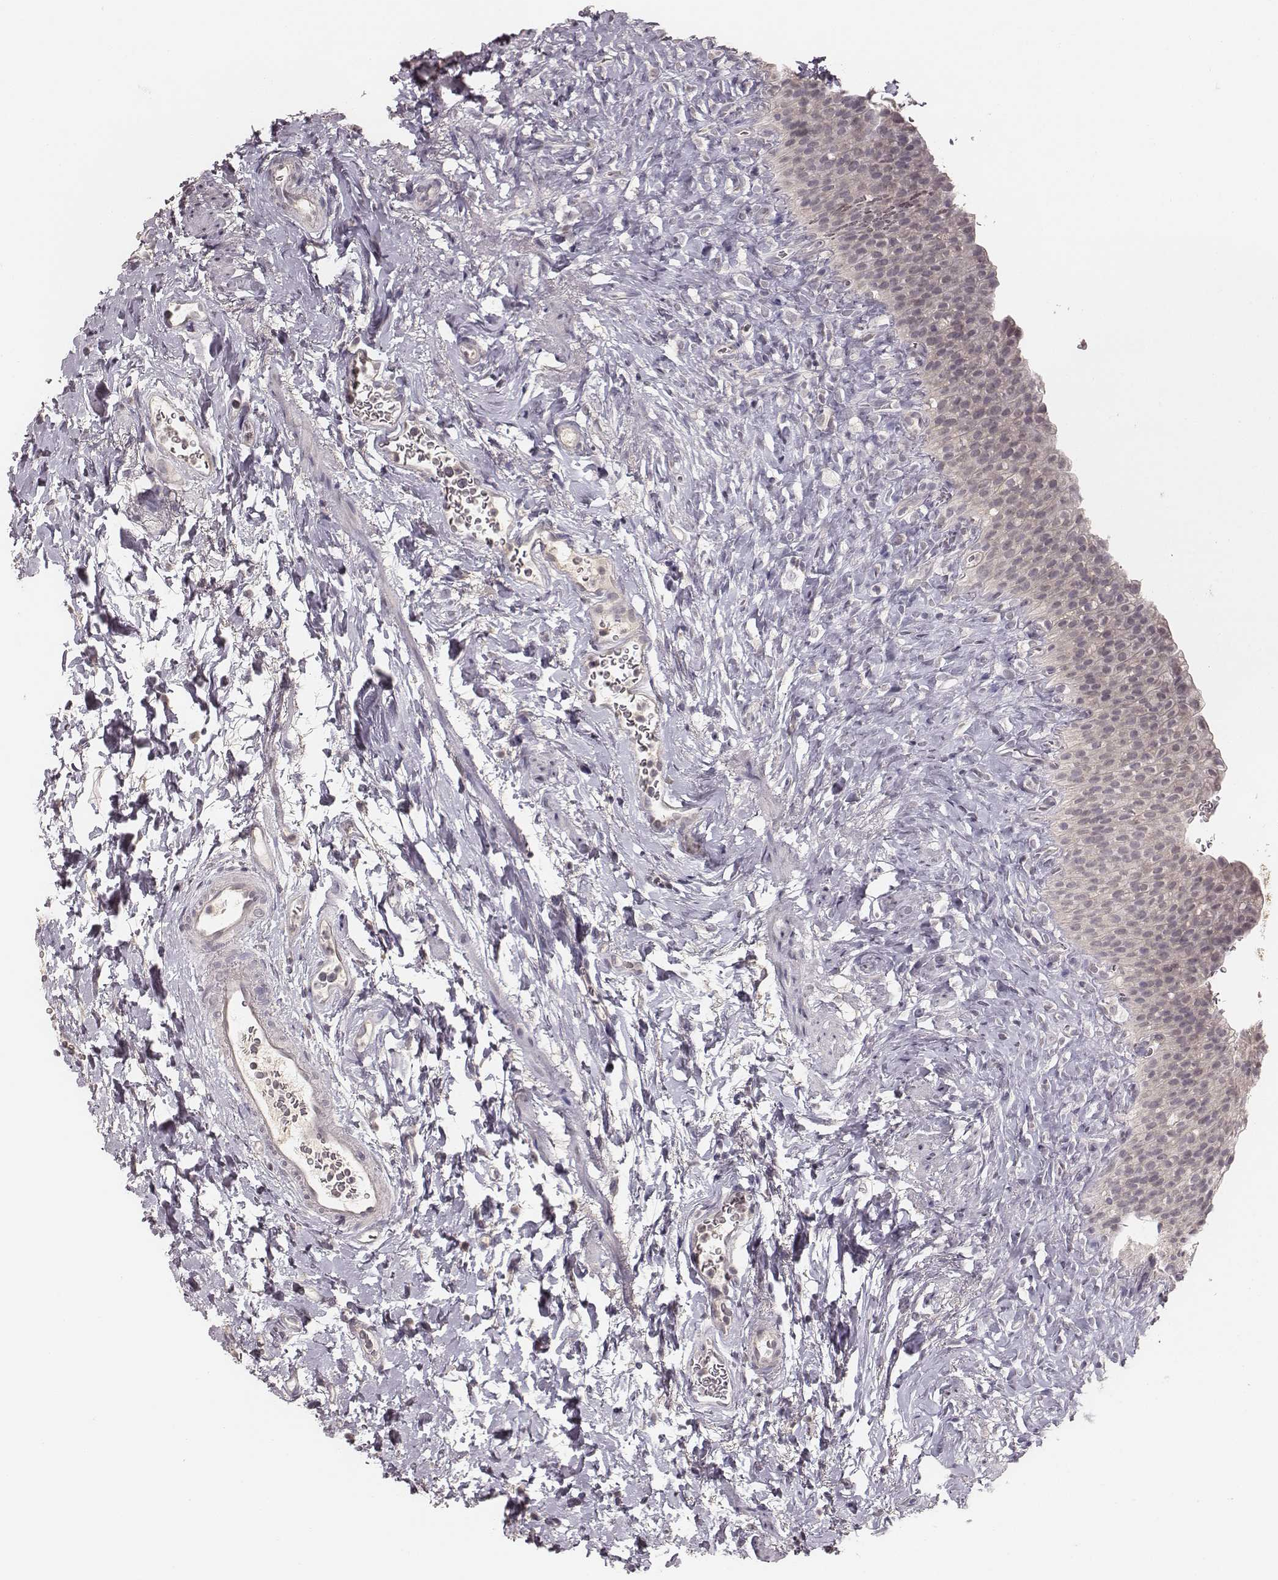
{"staining": {"intensity": "negative", "quantity": "none", "location": "none"}, "tissue": "urinary bladder", "cell_type": "Urothelial cells", "image_type": "normal", "snomed": [{"axis": "morphology", "description": "Normal tissue, NOS"}, {"axis": "topography", "description": "Urinary bladder"}], "caption": "Immunohistochemistry image of benign urinary bladder: urinary bladder stained with DAB displays no significant protein expression in urothelial cells.", "gene": "LY6K", "patient": {"sex": "male", "age": 76}}